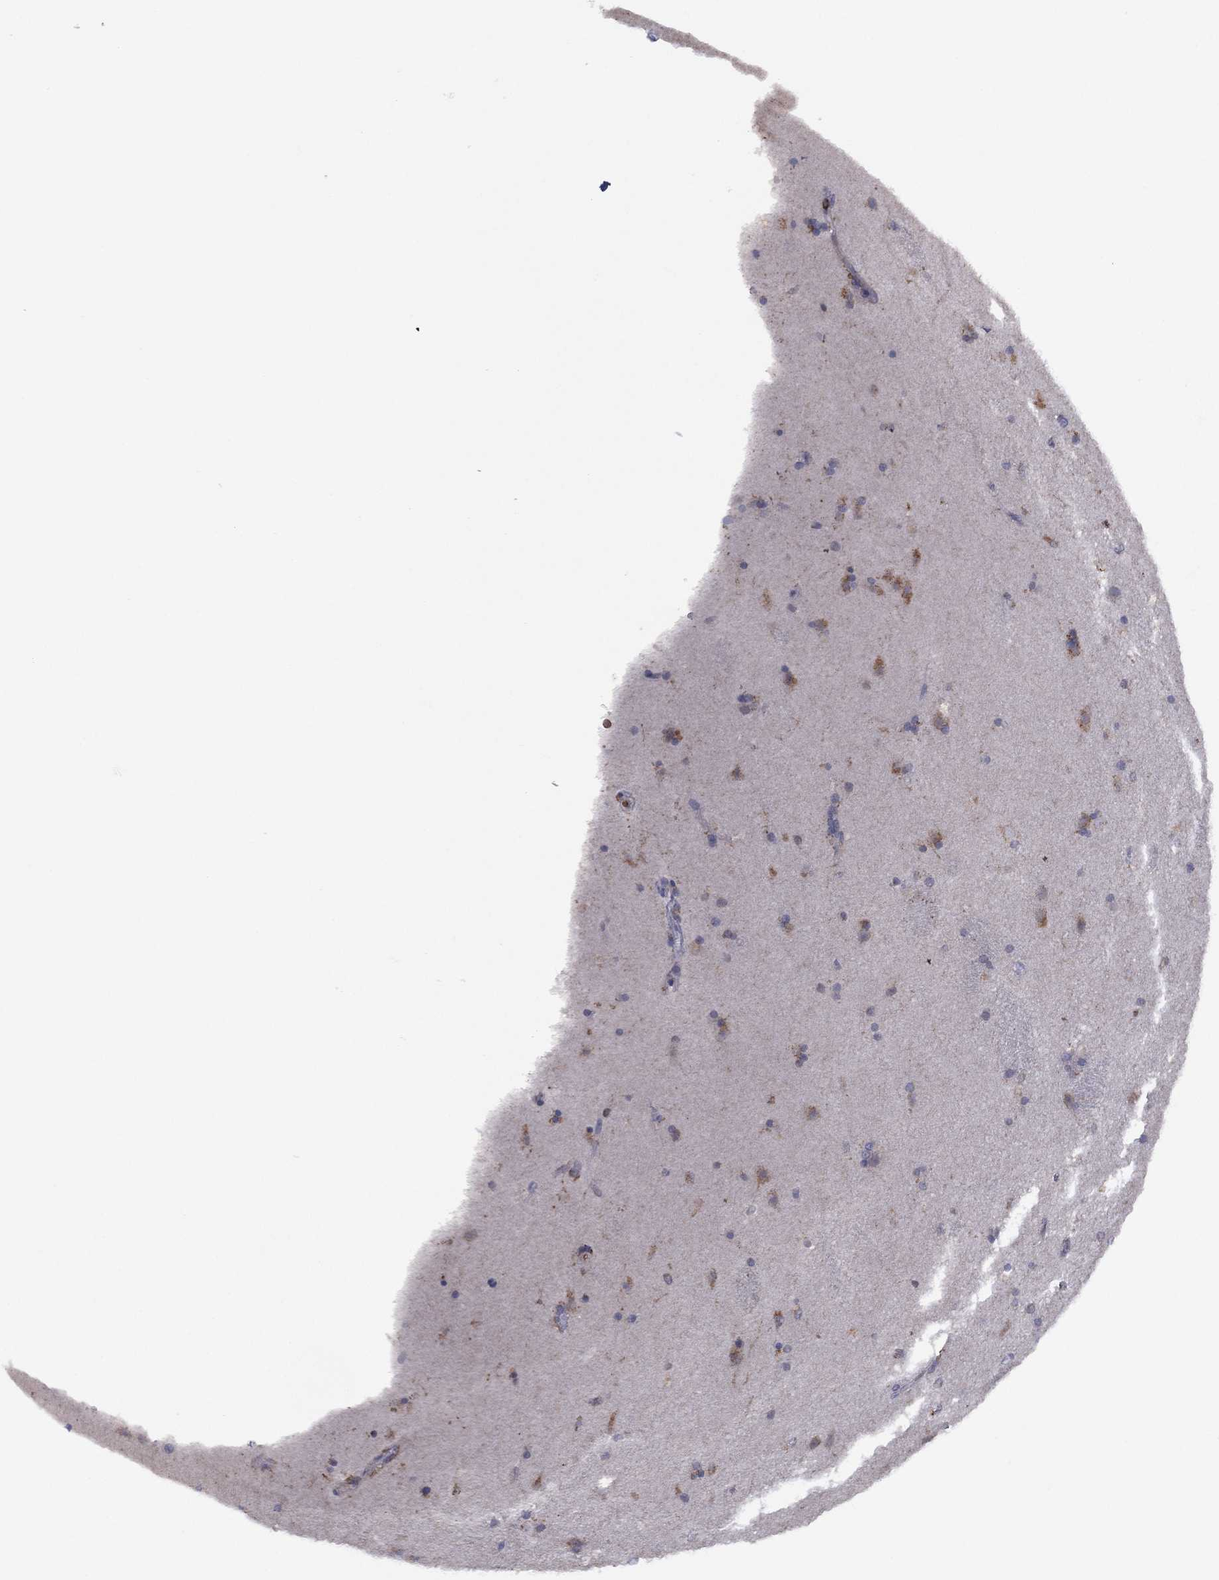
{"staining": {"intensity": "negative", "quantity": "none", "location": "none"}, "tissue": "caudate", "cell_type": "Glial cells", "image_type": "normal", "snomed": [{"axis": "morphology", "description": "Normal tissue, NOS"}, {"axis": "topography", "description": "Lateral ventricle wall"}], "caption": "Caudate stained for a protein using IHC demonstrates no staining glial cells.", "gene": "DOCK8", "patient": {"sex": "male", "age": 51}}